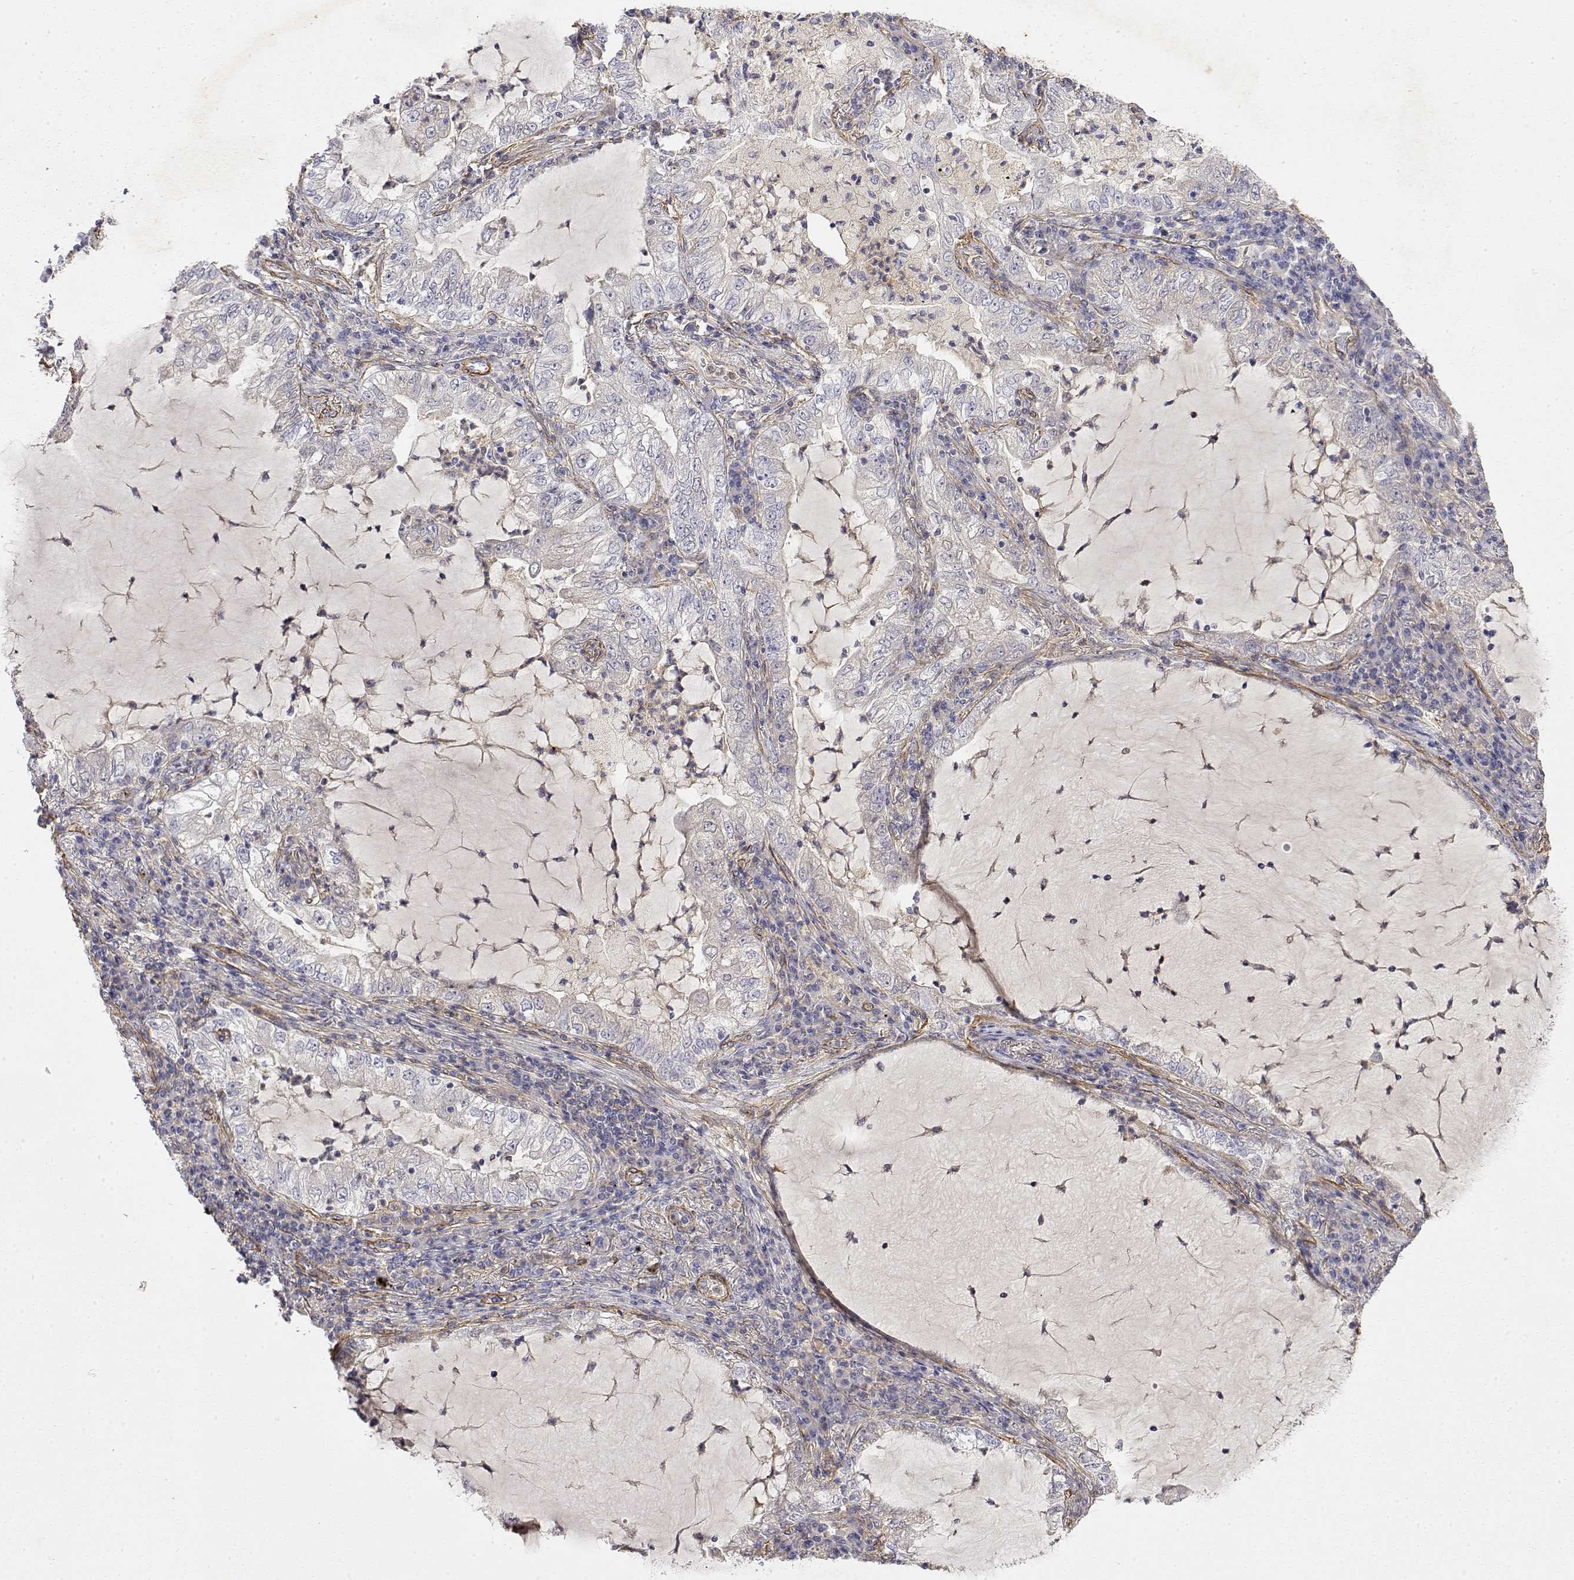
{"staining": {"intensity": "negative", "quantity": "none", "location": "none"}, "tissue": "lung cancer", "cell_type": "Tumor cells", "image_type": "cancer", "snomed": [{"axis": "morphology", "description": "Adenocarcinoma, NOS"}, {"axis": "topography", "description": "Lung"}], "caption": "Immunohistochemical staining of human lung cancer displays no significant staining in tumor cells.", "gene": "SOWAHD", "patient": {"sex": "female", "age": 73}}